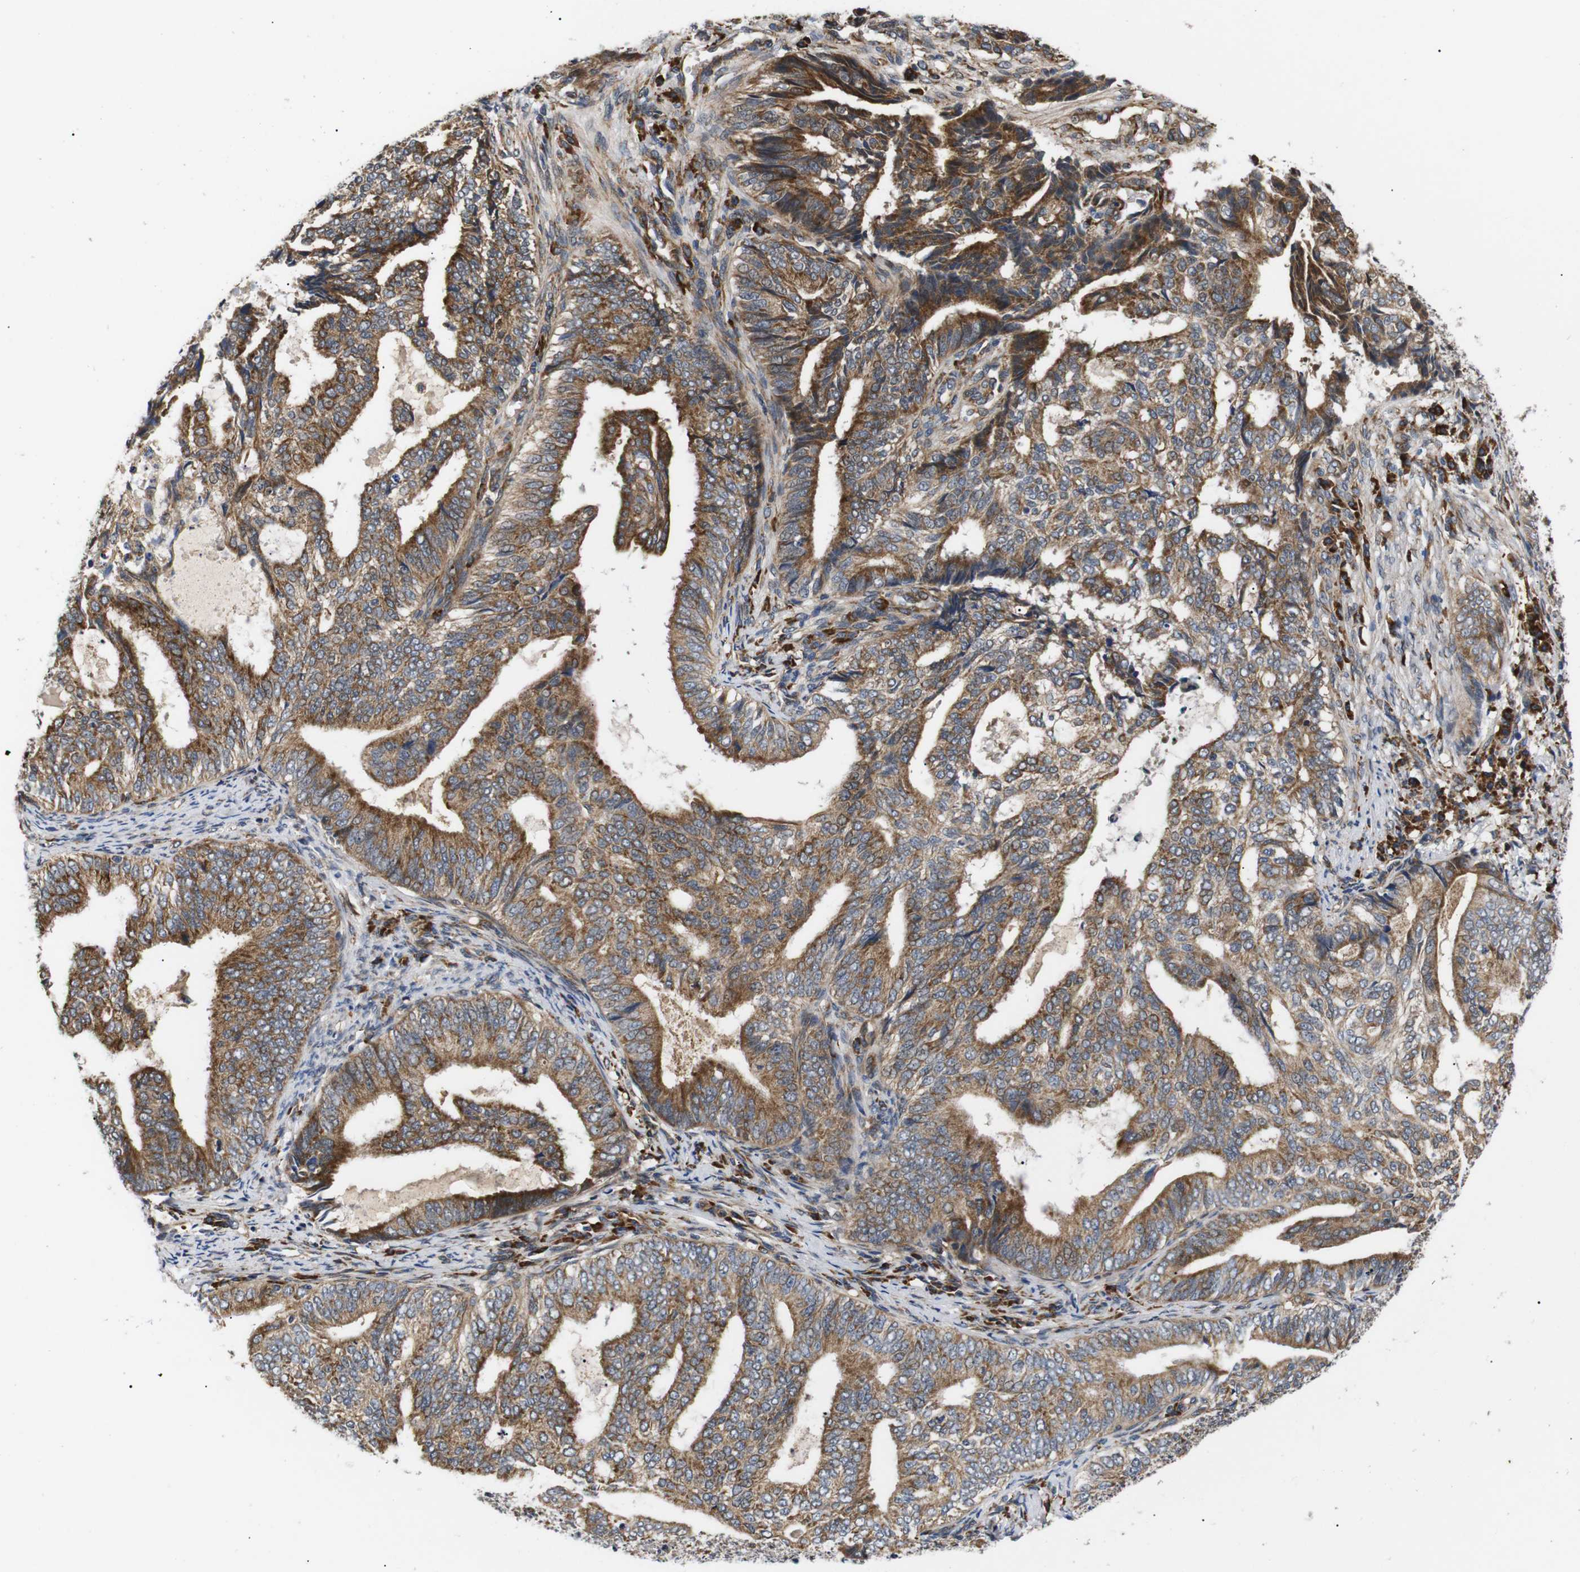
{"staining": {"intensity": "moderate", "quantity": ">75%", "location": "cytoplasmic/membranous"}, "tissue": "endometrial cancer", "cell_type": "Tumor cells", "image_type": "cancer", "snomed": [{"axis": "morphology", "description": "Adenocarcinoma, NOS"}, {"axis": "topography", "description": "Endometrium"}], "caption": "Immunohistochemistry micrograph of human endometrial cancer (adenocarcinoma) stained for a protein (brown), which shows medium levels of moderate cytoplasmic/membranous positivity in approximately >75% of tumor cells.", "gene": "KANK4", "patient": {"sex": "female", "age": 58}}